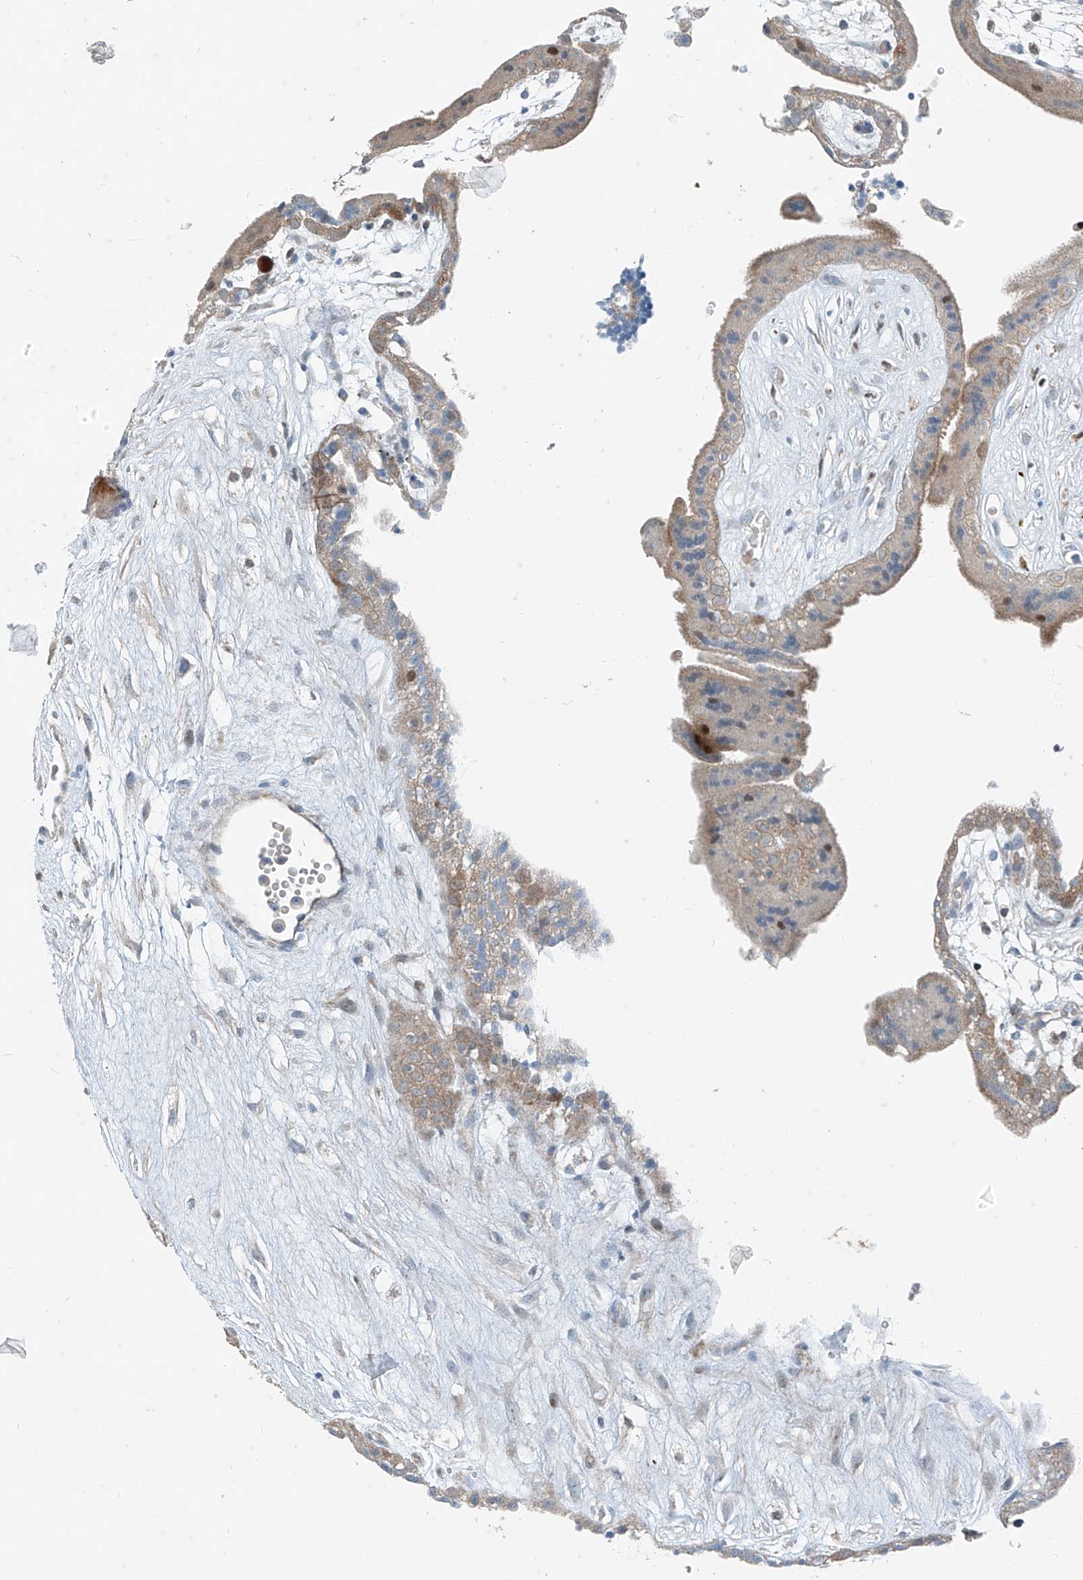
{"staining": {"intensity": "moderate", "quantity": "25%-75%", "location": "cytoplasmic/membranous,nuclear"}, "tissue": "placenta", "cell_type": "Trophoblastic cells", "image_type": "normal", "snomed": [{"axis": "morphology", "description": "Normal tissue, NOS"}, {"axis": "topography", "description": "Placenta"}], "caption": "The micrograph shows immunohistochemical staining of normal placenta. There is moderate cytoplasmic/membranous,nuclear staining is present in approximately 25%-75% of trophoblastic cells.", "gene": "PPCS", "patient": {"sex": "female", "age": 18}}